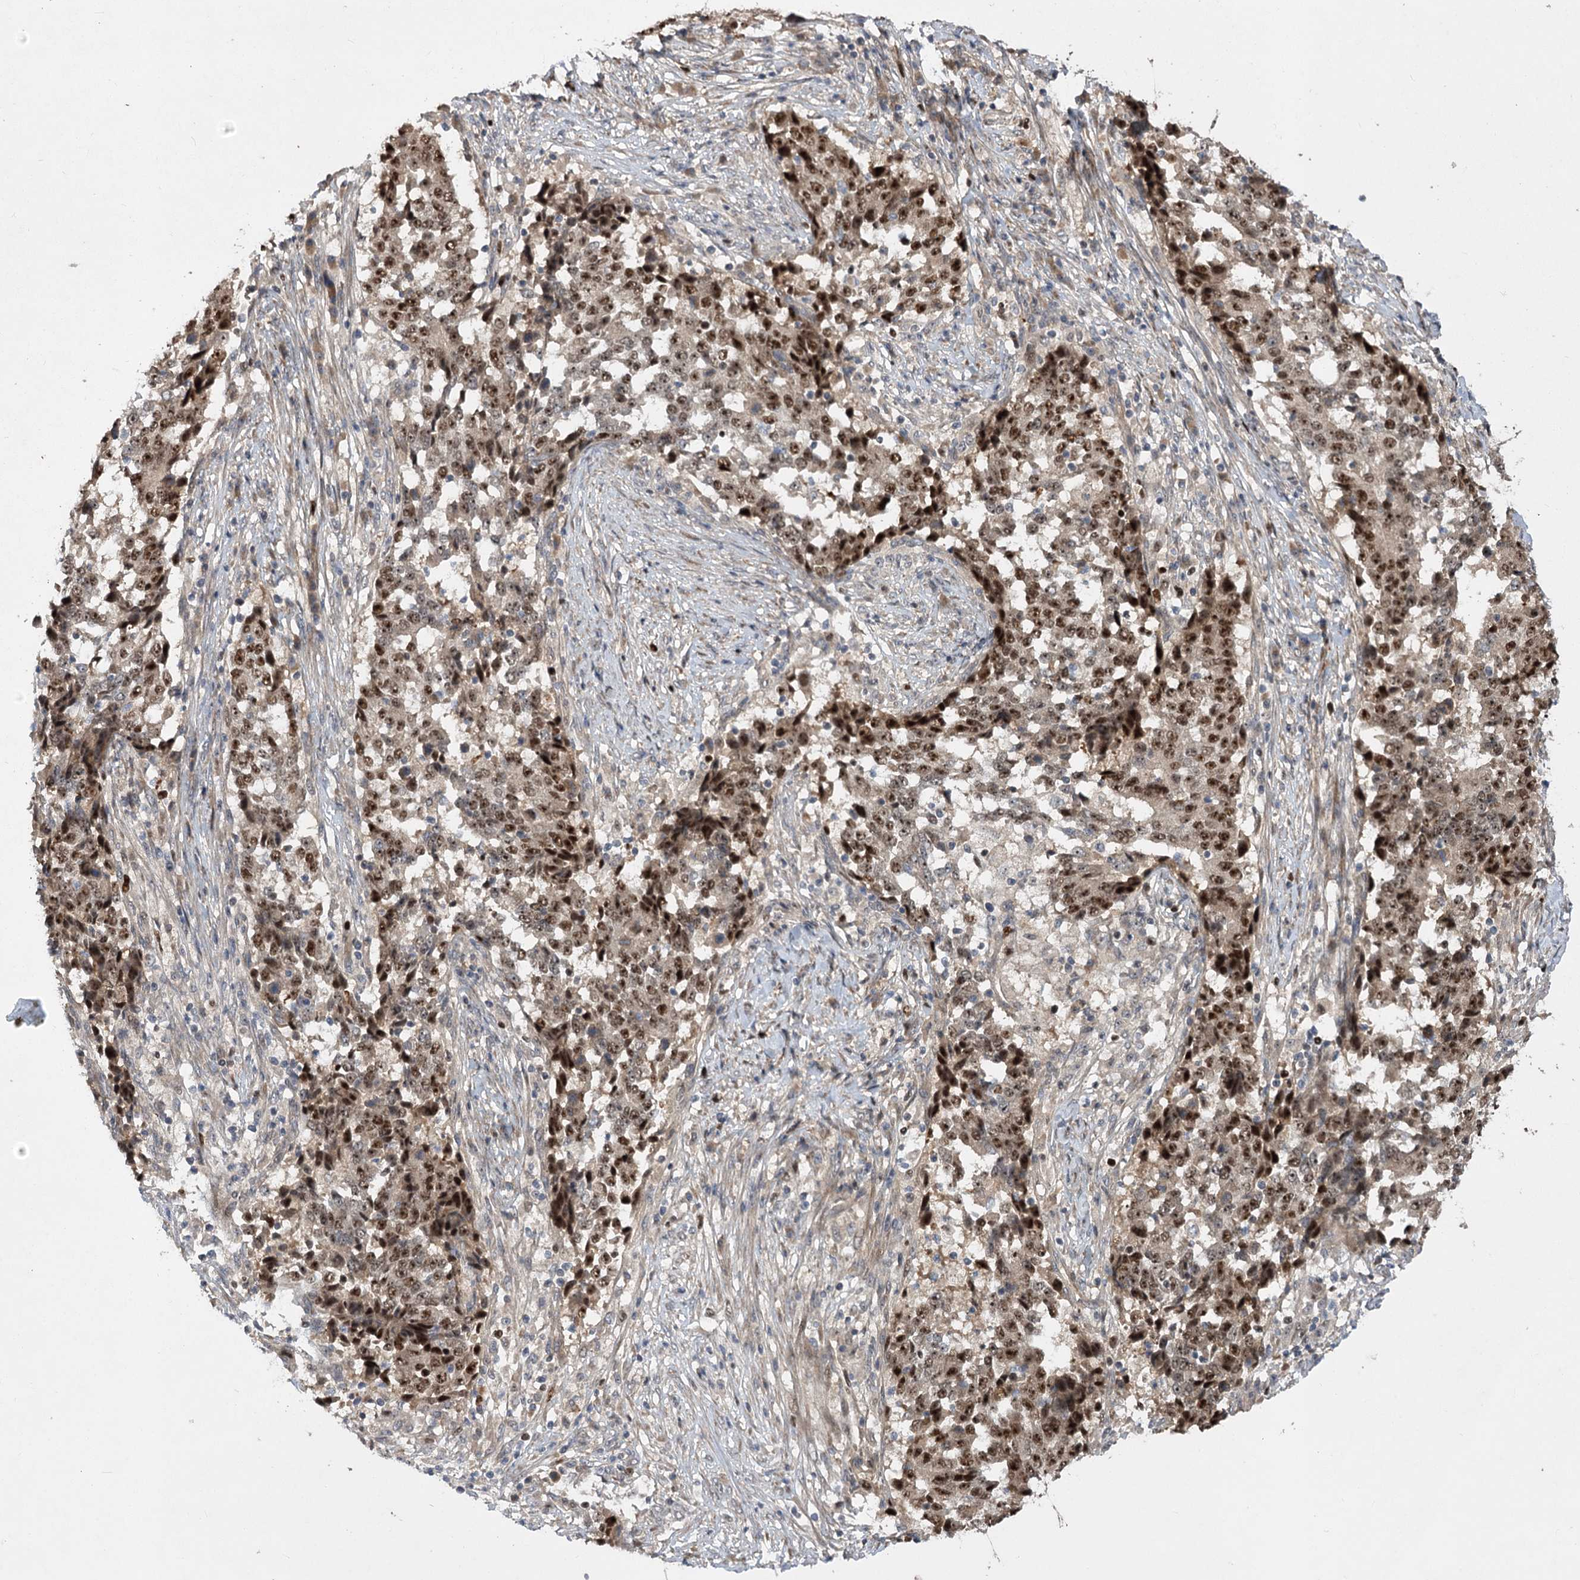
{"staining": {"intensity": "strong", "quantity": "25%-75%", "location": "nuclear"}, "tissue": "stomach cancer", "cell_type": "Tumor cells", "image_type": "cancer", "snomed": [{"axis": "morphology", "description": "Adenocarcinoma, NOS"}, {"axis": "topography", "description": "Stomach"}], "caption": "Protein expression analysis of stomach cancer reveals strong nuclear expression in approximately 25%-75% of tumor cells.", "gene": "PIK3C2A", "patient": {"sex": "male", "age": 59}}